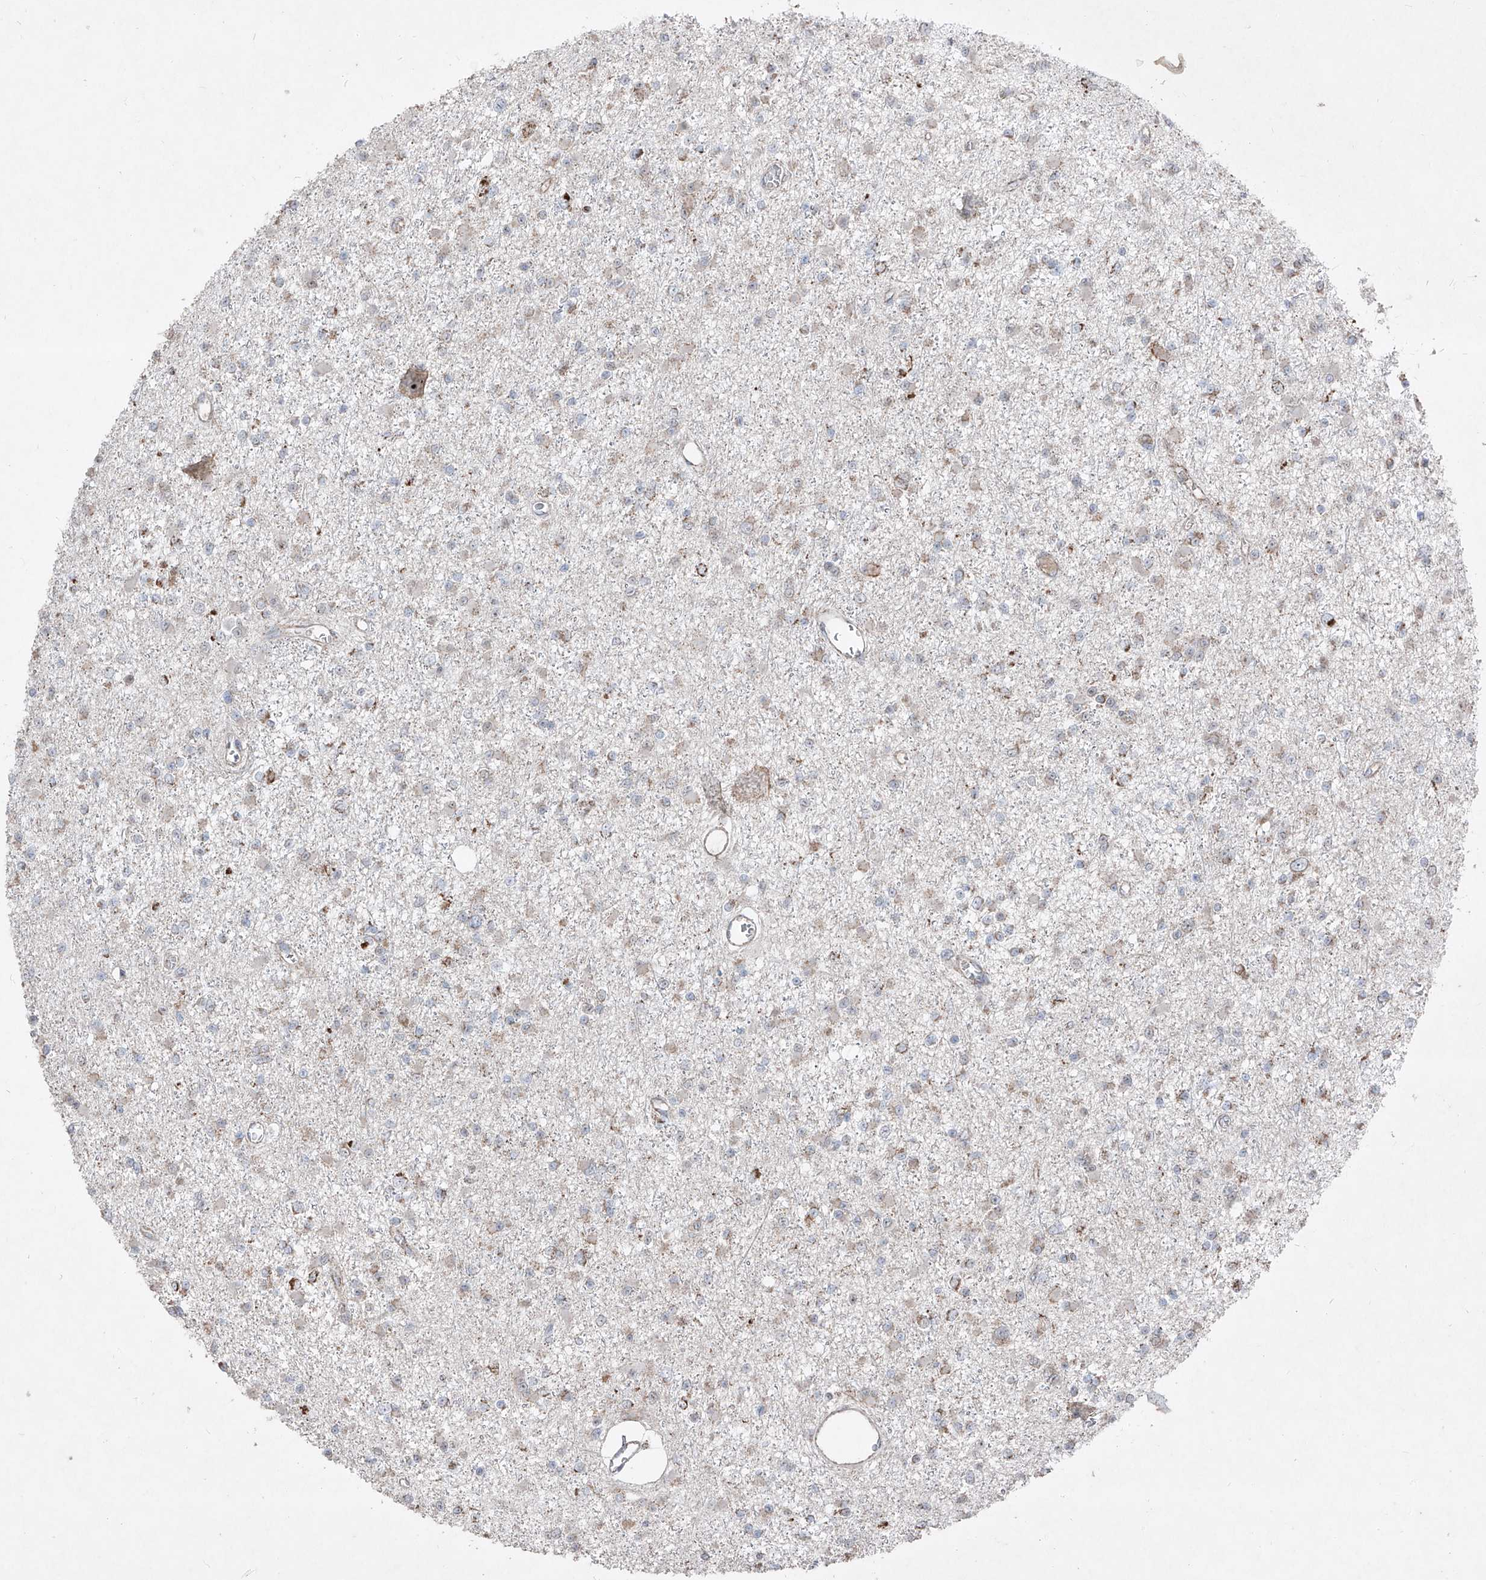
{"staining": {"intensity": "weak", "quantity": "25%-75%", "location": "cytoplasmic/membranous"}, "tissue": "glioma", "cell_type": "Tumor cells", "image_type": "cancer", "snomed": [{"axis": "morphology", "description": "Glioma, malignant, Low grade"}, {"axis": "topography", "description": "Brain"}], "caption": "Human malignant low-grade glioma stained with a brown dye shows weak cytoplasmic/membranous positive staining in approximately 25%-75% of tumor cells.", "gene": "NDUFB3", "patient": {"sex": "female", "age": 22}}